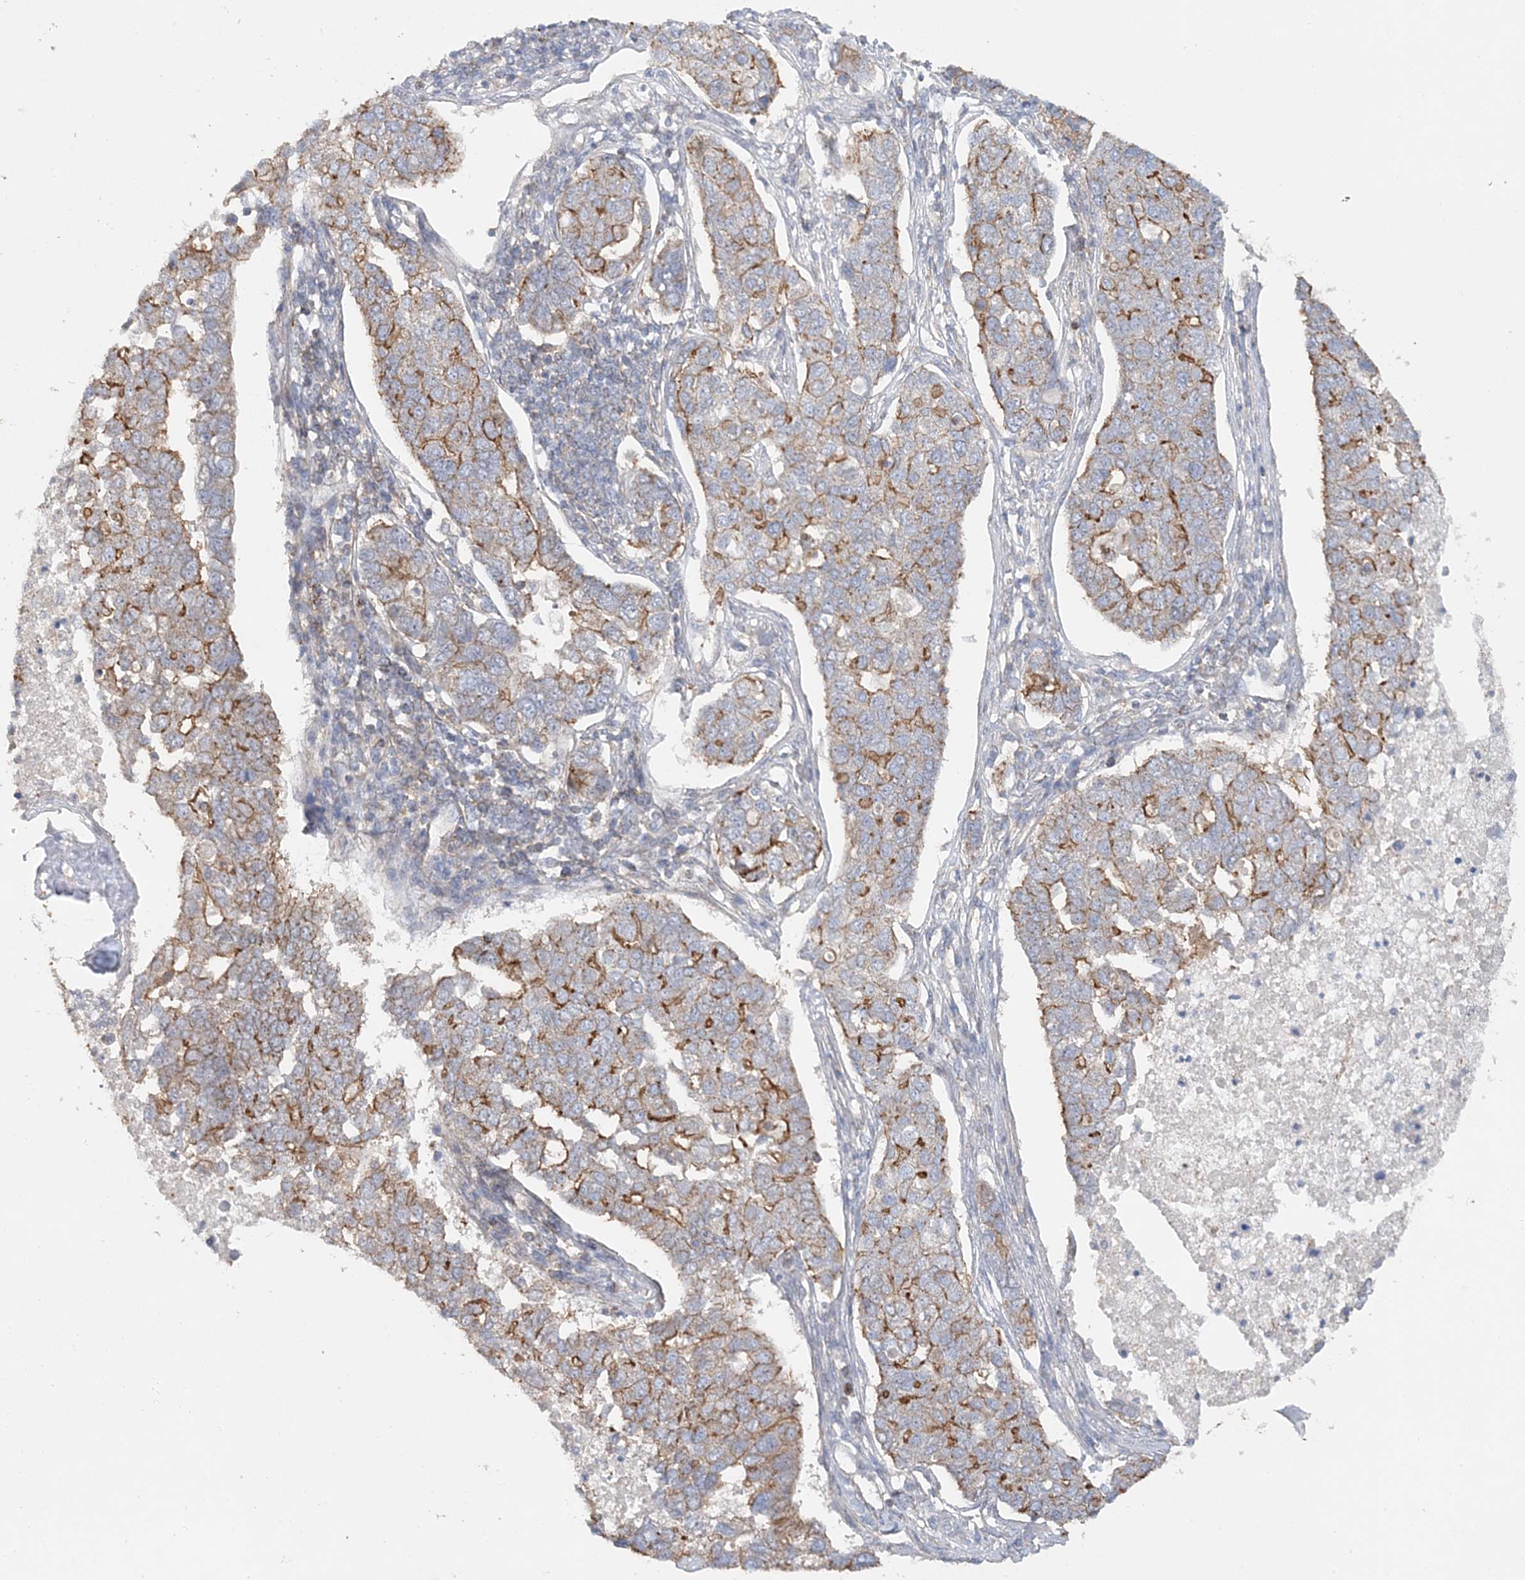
{"staining": {"intensity": "moderate", "quantity": "25%-75%", "location": "cytoplasmic/membranous"}, "tissue": "pancreatic cancer", "cell_type": "Tumor cells", "image_type": "cancer", "snomed": [{"axis": "morphology", "description": "Adenocarcinoma, NOS"}, {"axis": "topography", "description": "Pancreas"}], "caption": "This is an image of immunohistochemistry (IHC) staining of adenocarcinoma (pancreatic), which shows moderate staining in the cytoplasmic/membranous of tumor cells.", "gene": "MAT2B", "patient": {"sex": "female", "age": 61}}